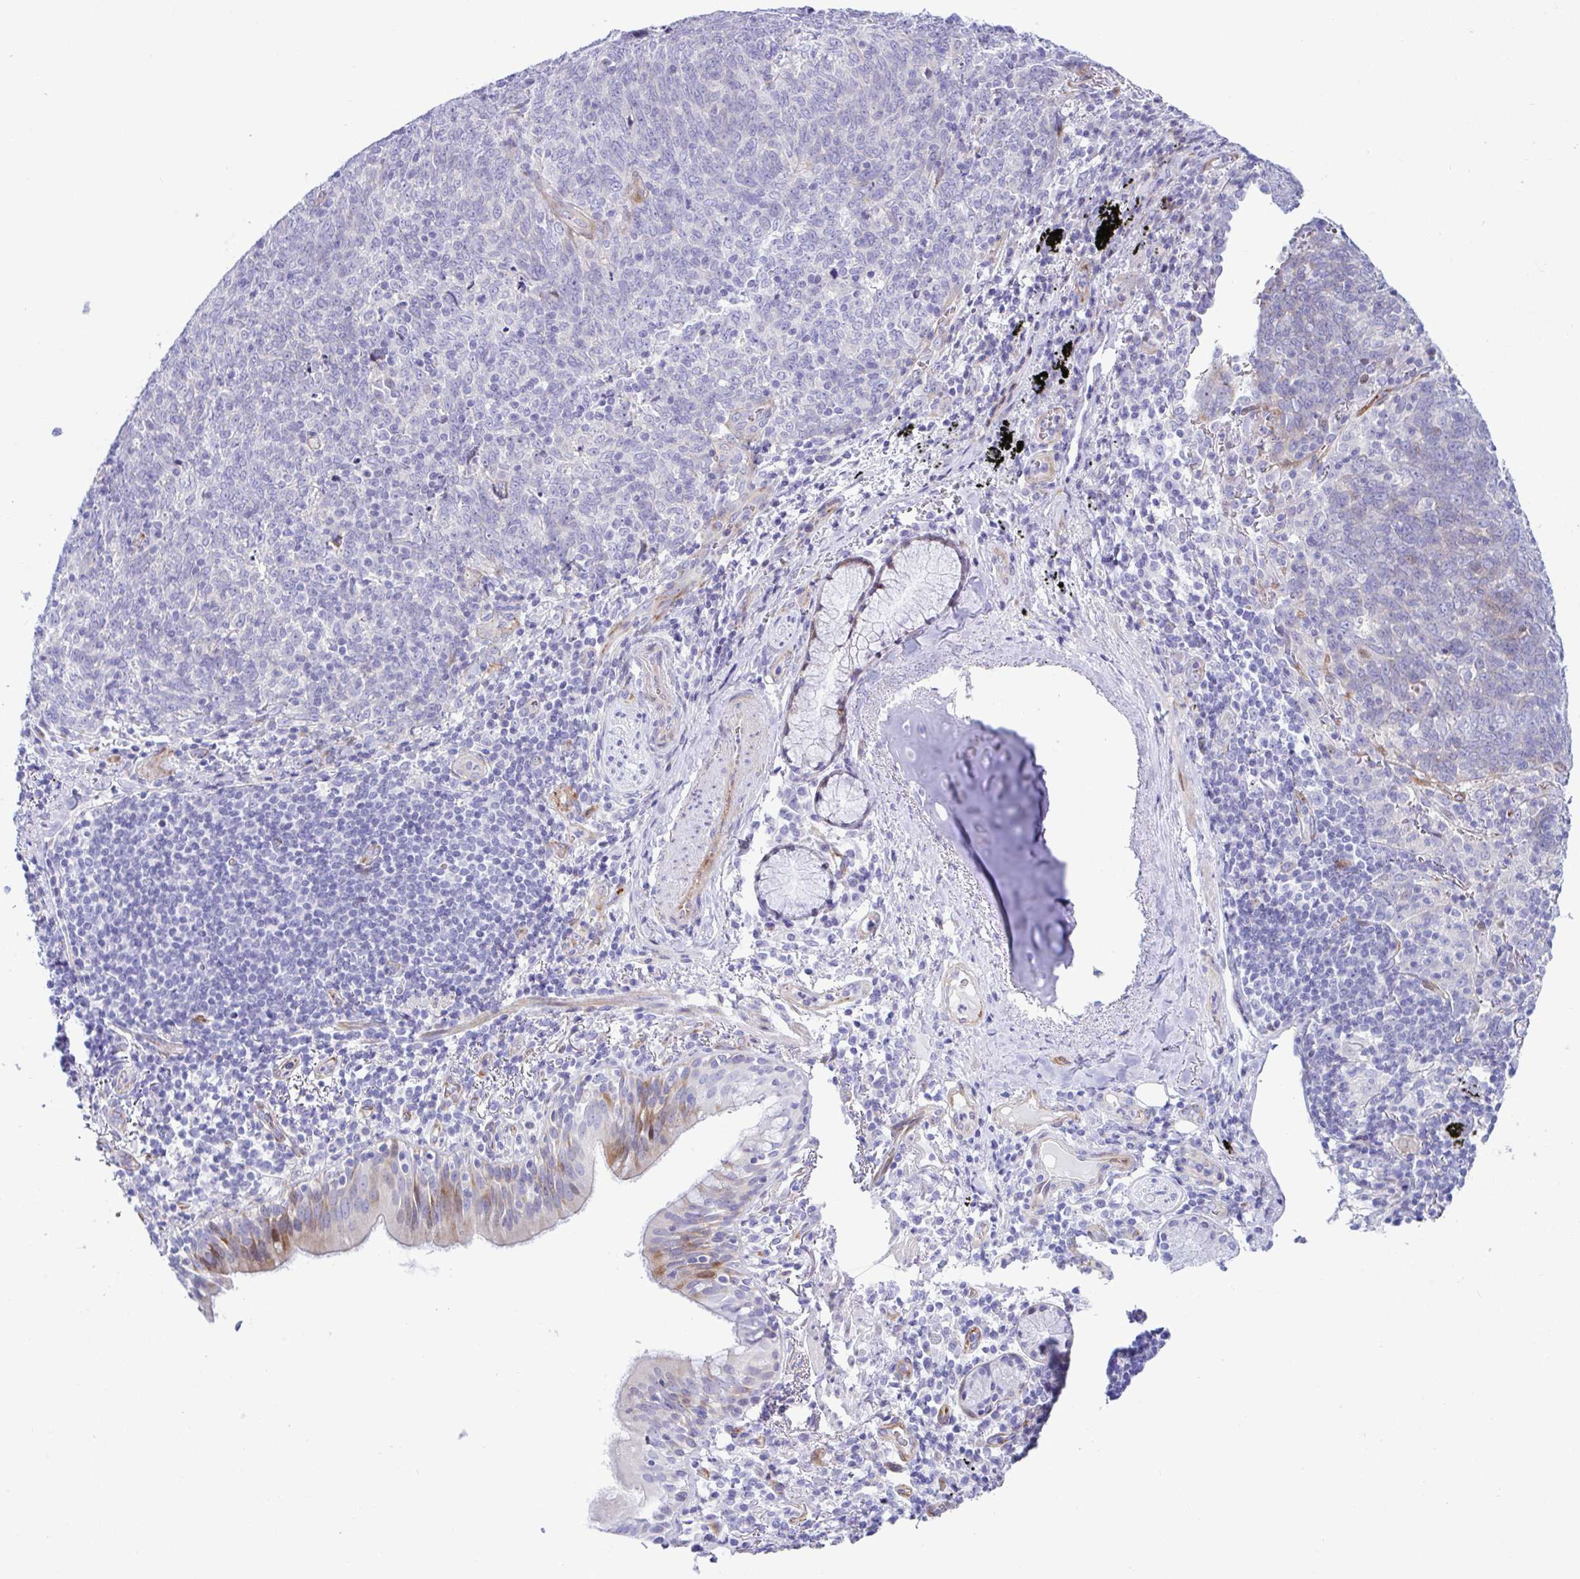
{"staining": {"intensity": "negative", "quantity": "none", "location": "none"}, "tissue": "lung cancer", "cell_type": "Tumor cells", "image_type": "cancer", "snomed": [{"axis": "morphology", "description": "Squamous cell carcinoma, NOS"}, {"axis": "topography", "description": "Lung"}], "caption": "The photomicrograph reveals no staining of tumor cells in squamous cell carcinoma (lung). (Immunohistochemistry, brightfield microscopy, high magnification).", "gene": "ZNF713", "patient": {"sex": "female", "age": 72}}